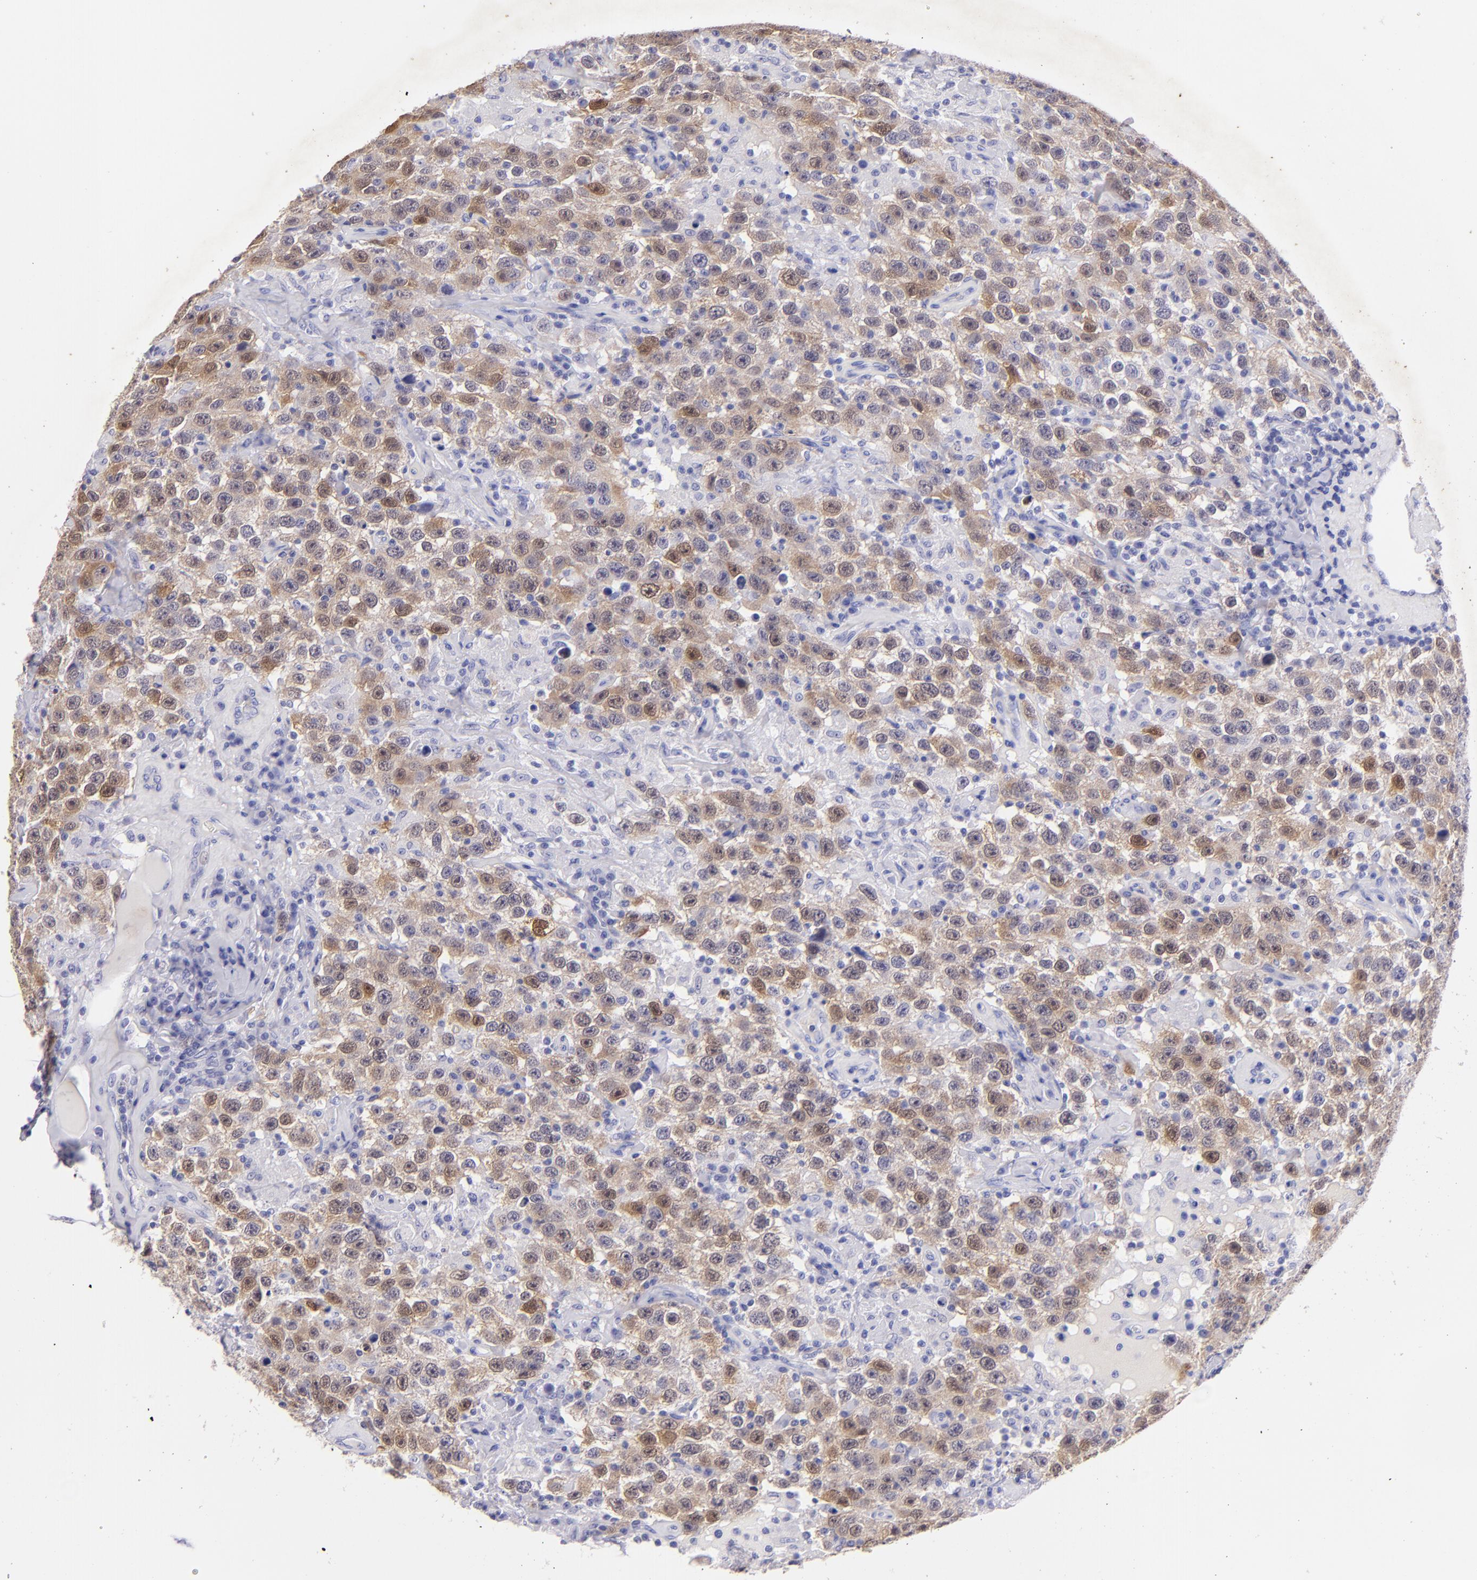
{"staining": {"intensity": "weak", "quantity": "25%-75%", "location": "cytoplasmic/membranous"}, "tissue": "testis cancer", "cell_type": "Tumor cells", "image_type": "cancer", "snomed": [{"axis": "morphology", "description": "Seminoma, NOS"}, {"axis": "topography", "description": "Testis"}], "caption": "Protein expression analysis of human testis cancer (seminoma) reveals weak cytoplasmic/membranous expression in about 25%-75% of tumor cells.", "gene": "UCHL1", "patient": {"sex": "male", "age": 41}}